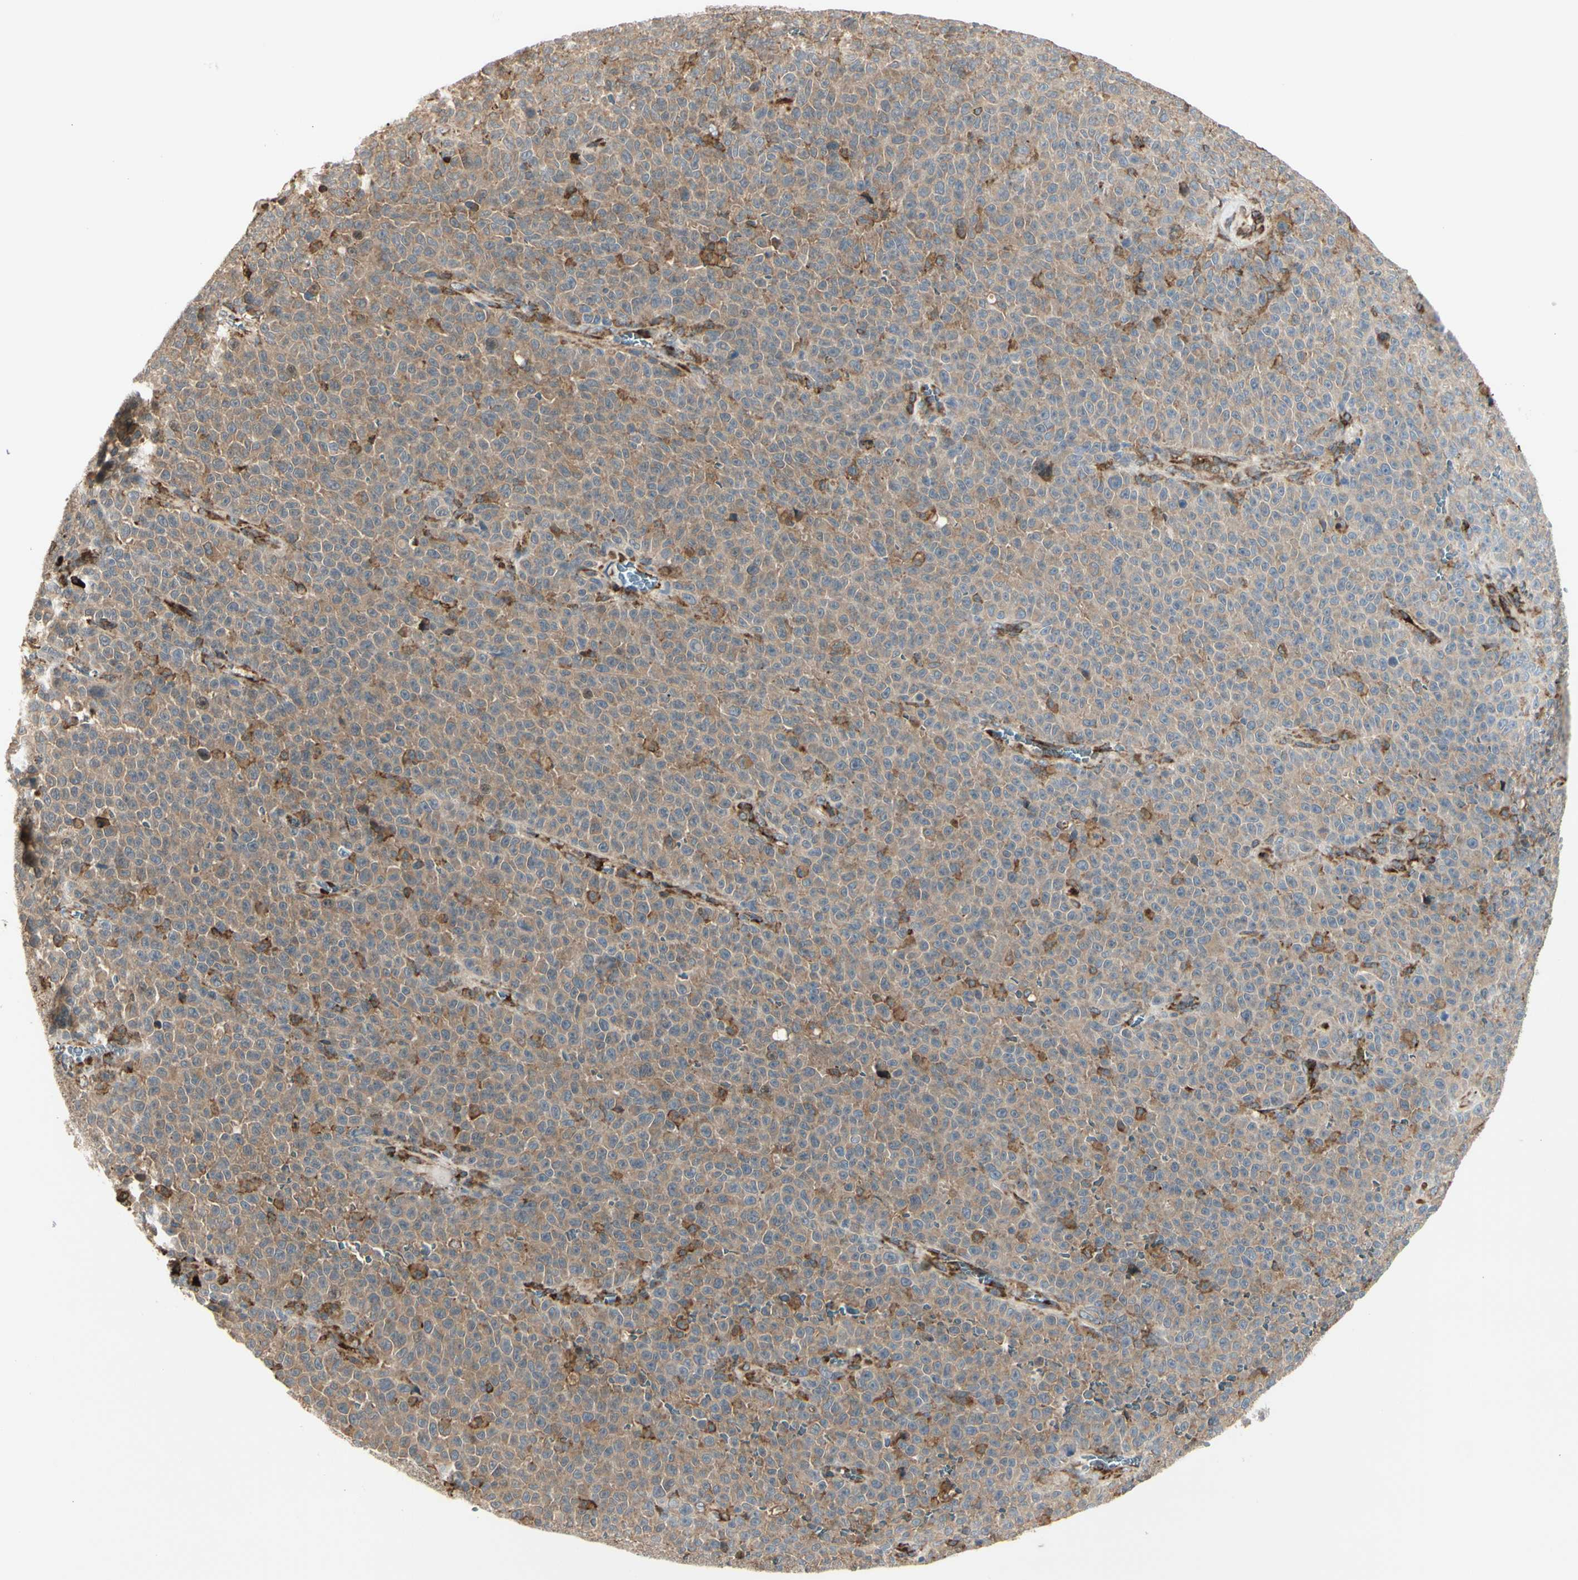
{"staining": {"intensity": "moderate", "quantity": ">75%", "location": "cytoplasmic/membranous"}, "tissue": "melanoma", "cell_type": "Tumor cells", "image_type": "cancer", "snomed": [{"axis": "morphology", "description": "Malignant melanoma, NOS"}, {"axis": "topography", "description": "Skin"}], "caption": "Melanoma stained with a protein marker demonstrates moderate staining in tumor cells.", "gene": "HSP90B1", "patient": {"sex": "female", "age": 82}}